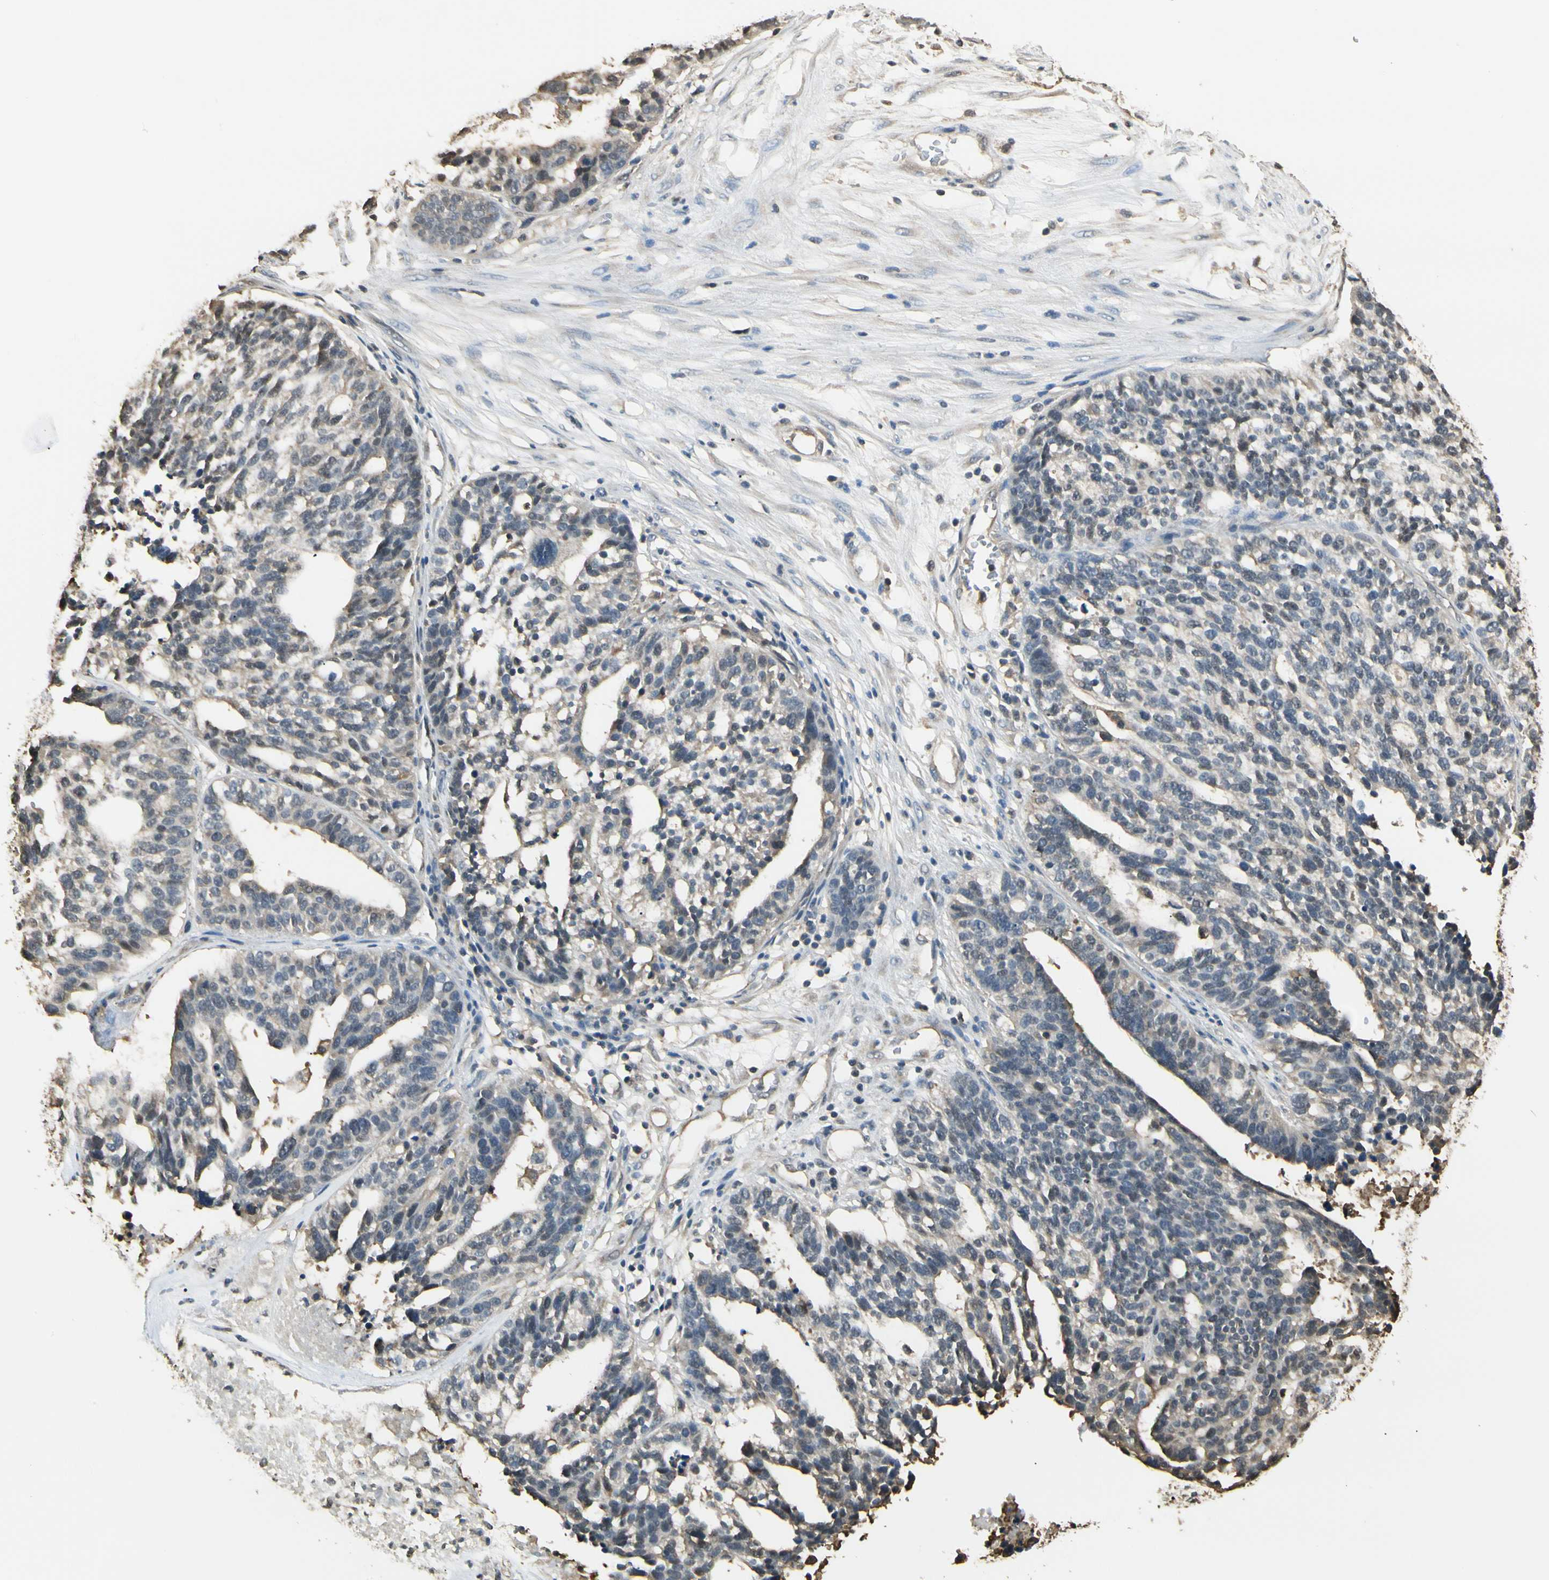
{"staining": {"intensity": "weak", "quantity": "25%-75%", "location": "cytoplasmic/membranous"}, "tissue": "ovarian cancer", "cell_type": "Tumor cells", "image_type": "cancer", "snomed": [{"axis": "morphology", "description": "Cystadenocarcinoma, serous, NOS"}, {"axis": "topography", "description": "Ovary"}], "caption": "Approximately 25%-75% of tumor cells in human serous cystadenocarcinoma (ovarian) exhibit weak cytoplasmic/membranous protein expression as visualized by brown immunohistochemical staining.", "gene": "YWHAE", "patient": {"sex": "female", "age": 59}}